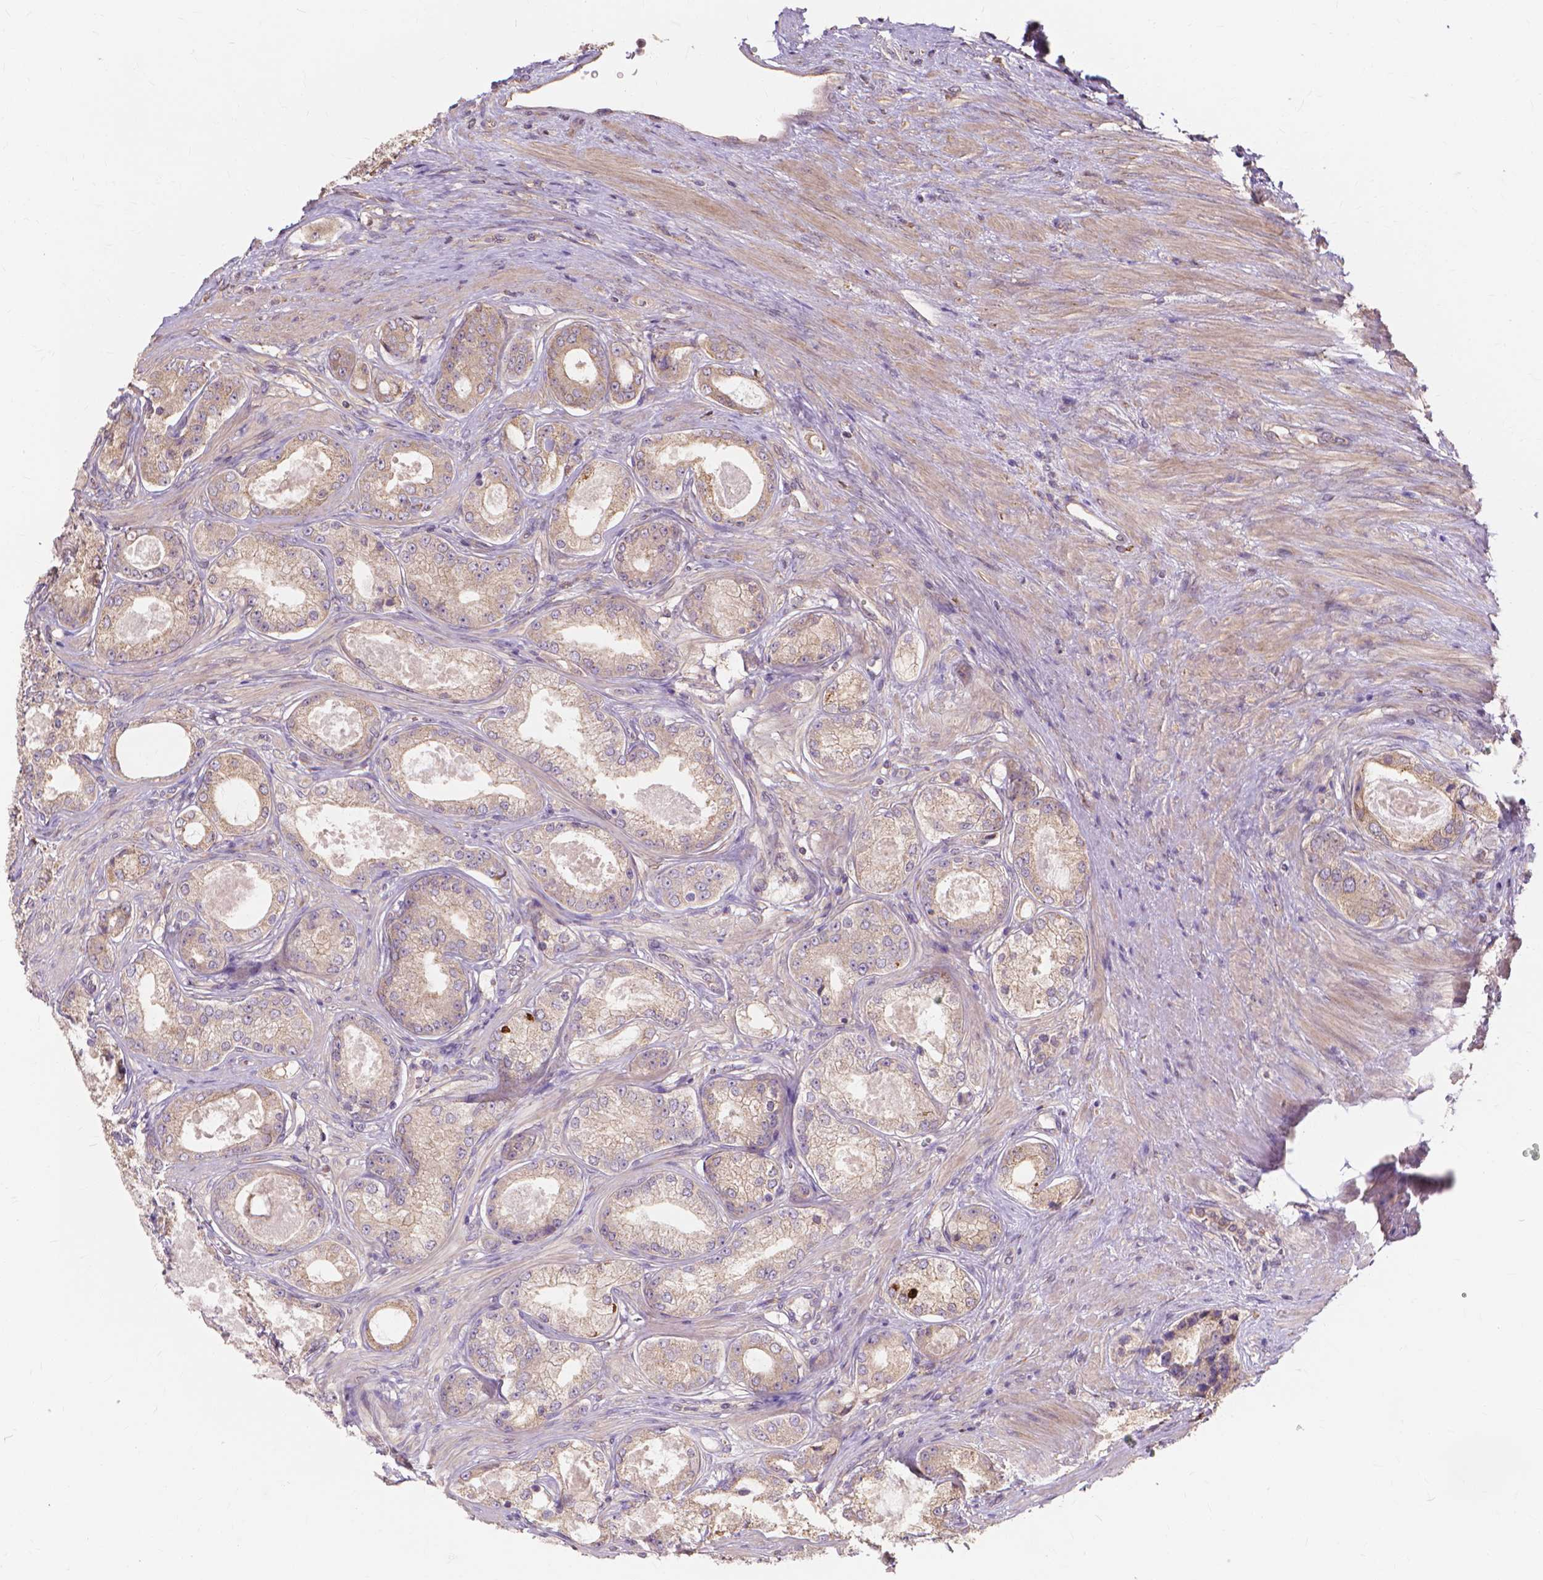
{"staining": {"intensity": "weak", "quantity": ">75%", "location": "cytoplasmic/membranous"}, "tissue": "prostate cancer", "cell_type": "Tumor cells", "image_type": "cancer", "snomed": [{"axis": "morphology", "description": "Adenocarcinoma, Low grade"}, {"axis": "topography", "description": "Prostate"}], "caption": "Tumor cells exhibit low levels of weak cytoplasmic/membranous staining in about >75% of cells in prostate cancer.", "gene": "TAB2", "patient": {"sex": "male", "age": 68}}